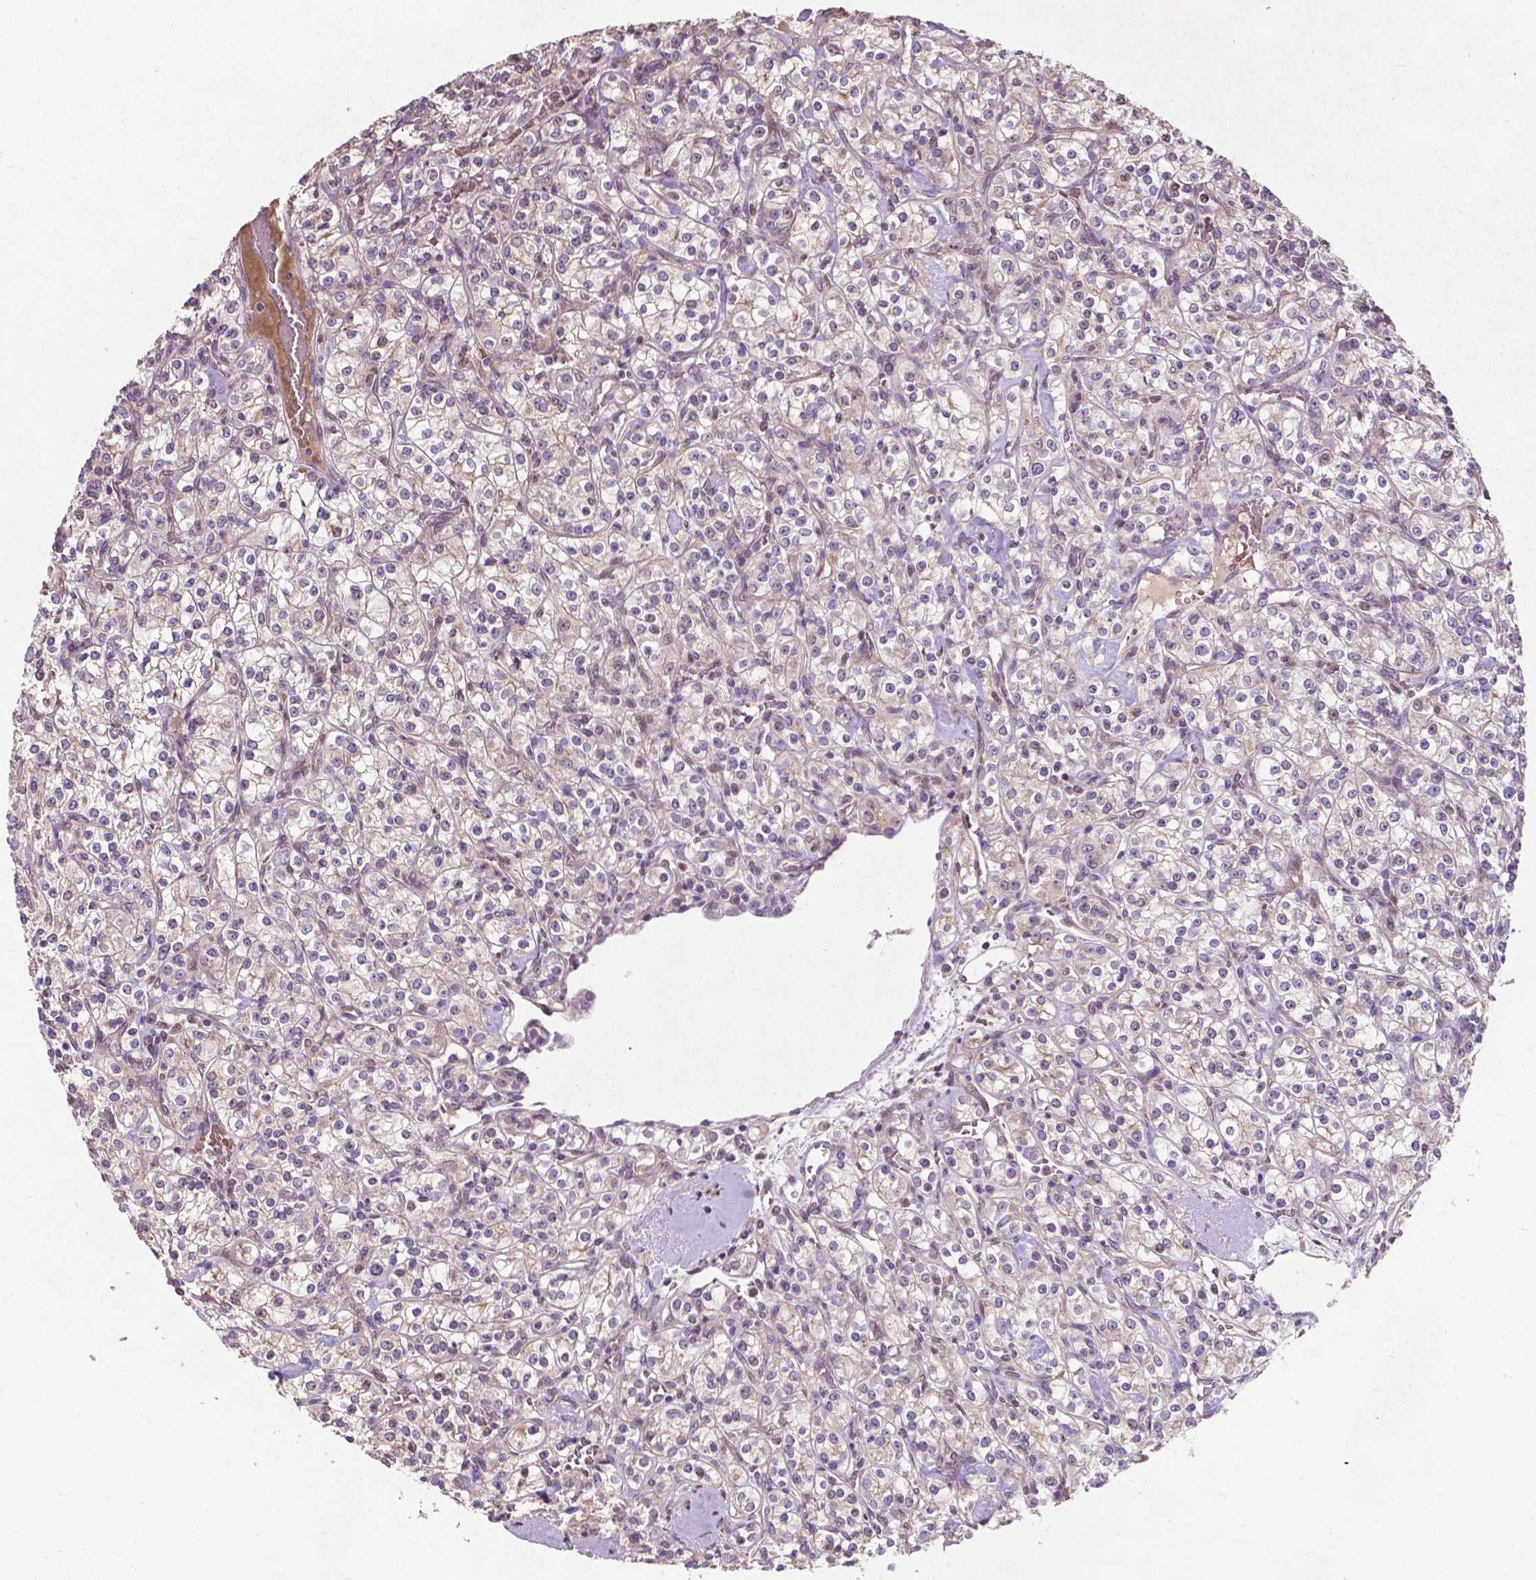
{"staining": {"intensity": "negative", "quantity": "none", "location": "none"}, "tissue": "renal cancer", "cell_type": "Tumor cells", "image_type": "cancer", "snomed": [{"axis": "morphology", "description": "Adenocarcinoma, NOS"}, {"axis": "topography", "description": "Kidney"}], "caption": "This is an immunohistochemistry (IHC) image of human renal cancer (adenocarcinoma). There is no positivity in tumor cells.", "gene": "DUSP16", "patient": {"sex": "male", "age": 77}}